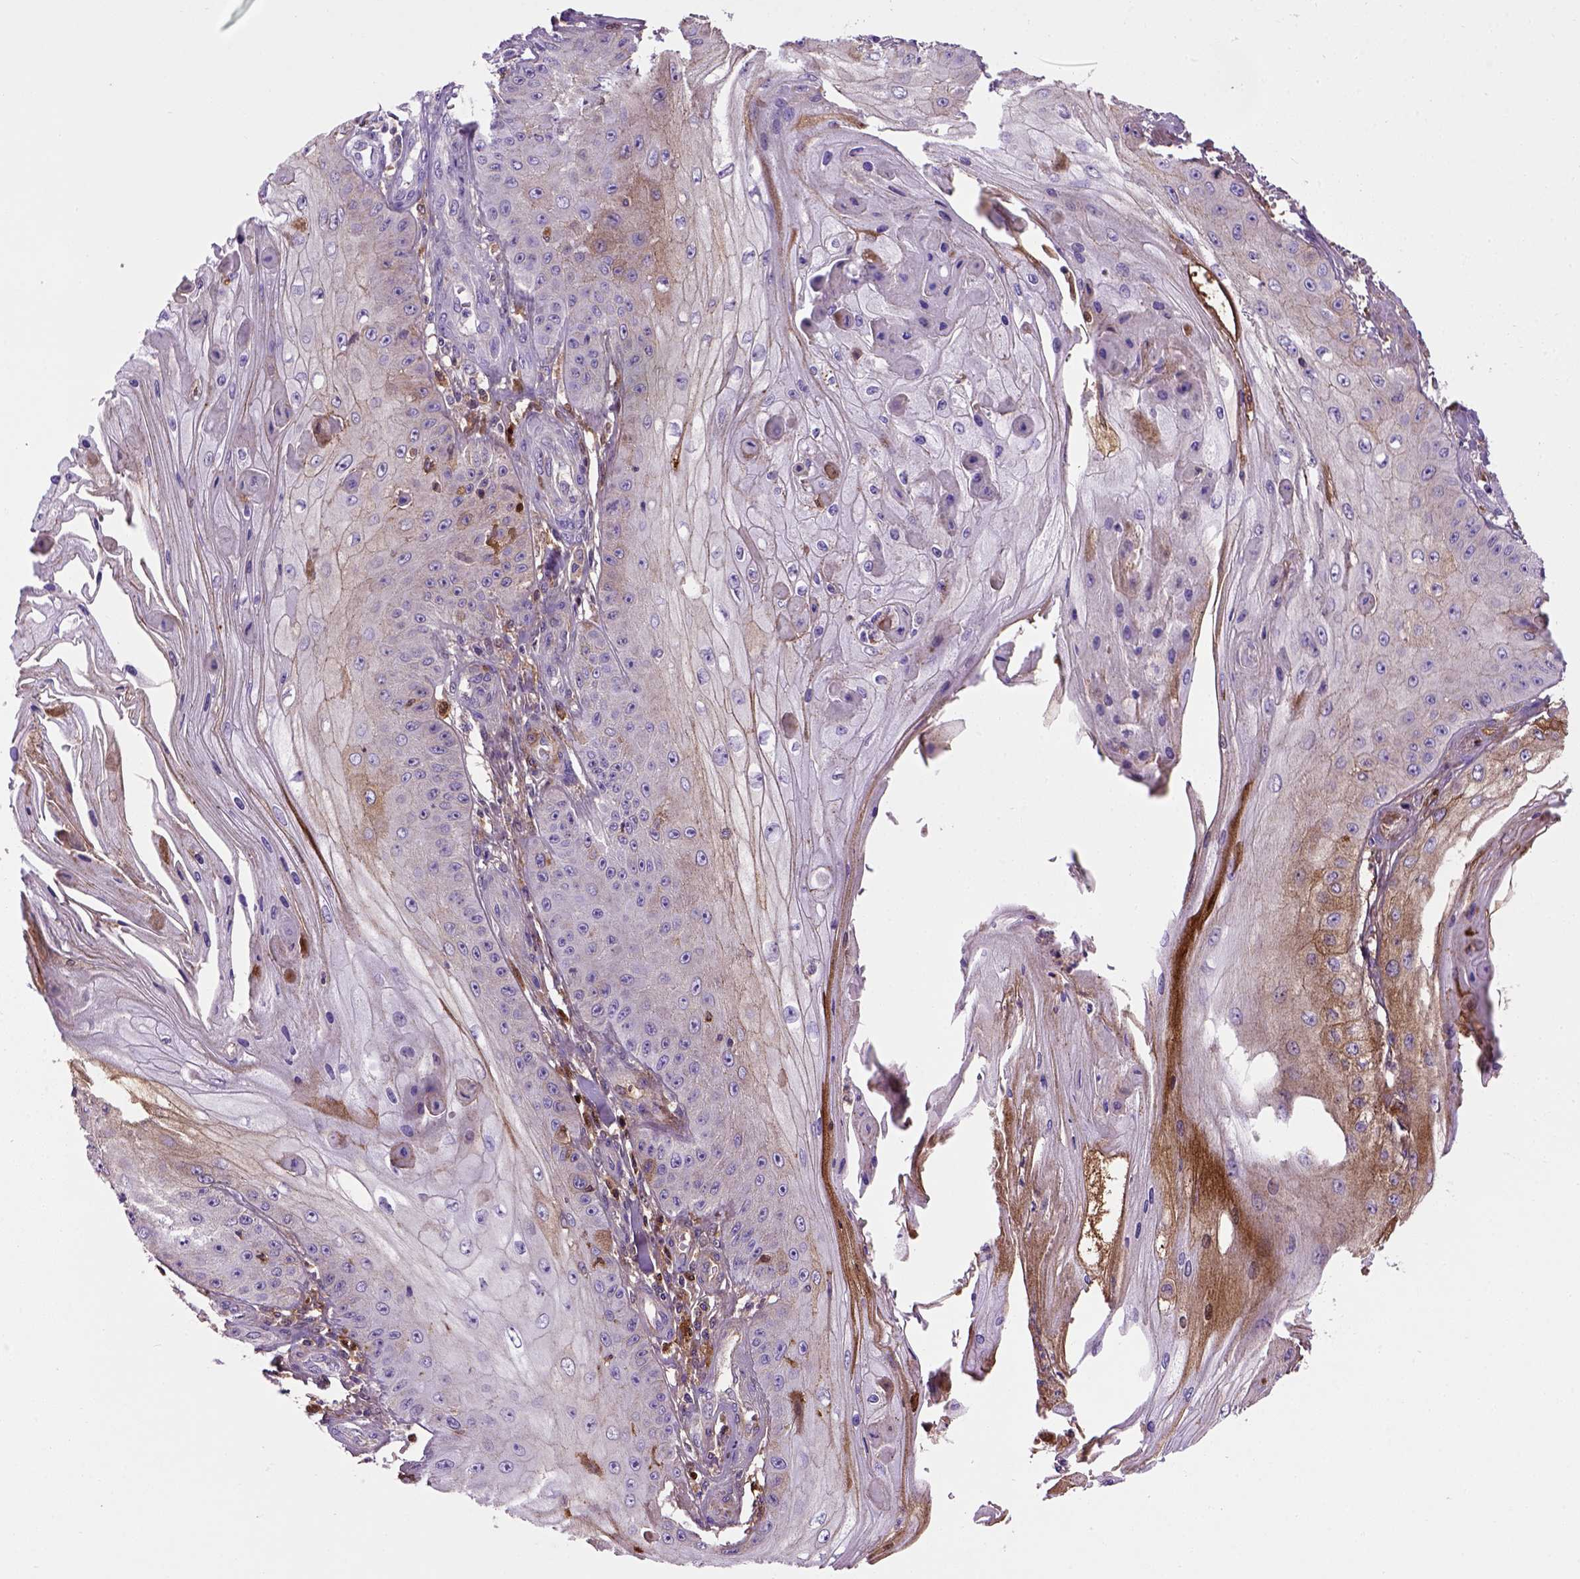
{"staining": {"intensity": "moderate", "quantity": "<25%", "location": "cytoplasmic/membranous"}, "tissue": "skin cancer", "cell_type": "Tumor cells", "image_type": "cancer", "snomed": [{"axis": "morphology", "description": "Squamous cell carcinoma, NOS"}, {"axis": "topography", "description": "Skin"}], "caption": "There is low levels of moderate cytoplasmic/membranous staining in tumor cells of skin cancer (squamous cell carcinoma), as demonstrated by immunohistochemical staining (brown color).", "gene": "CDH1", "patient": {"sex": "male", "age": 70}}